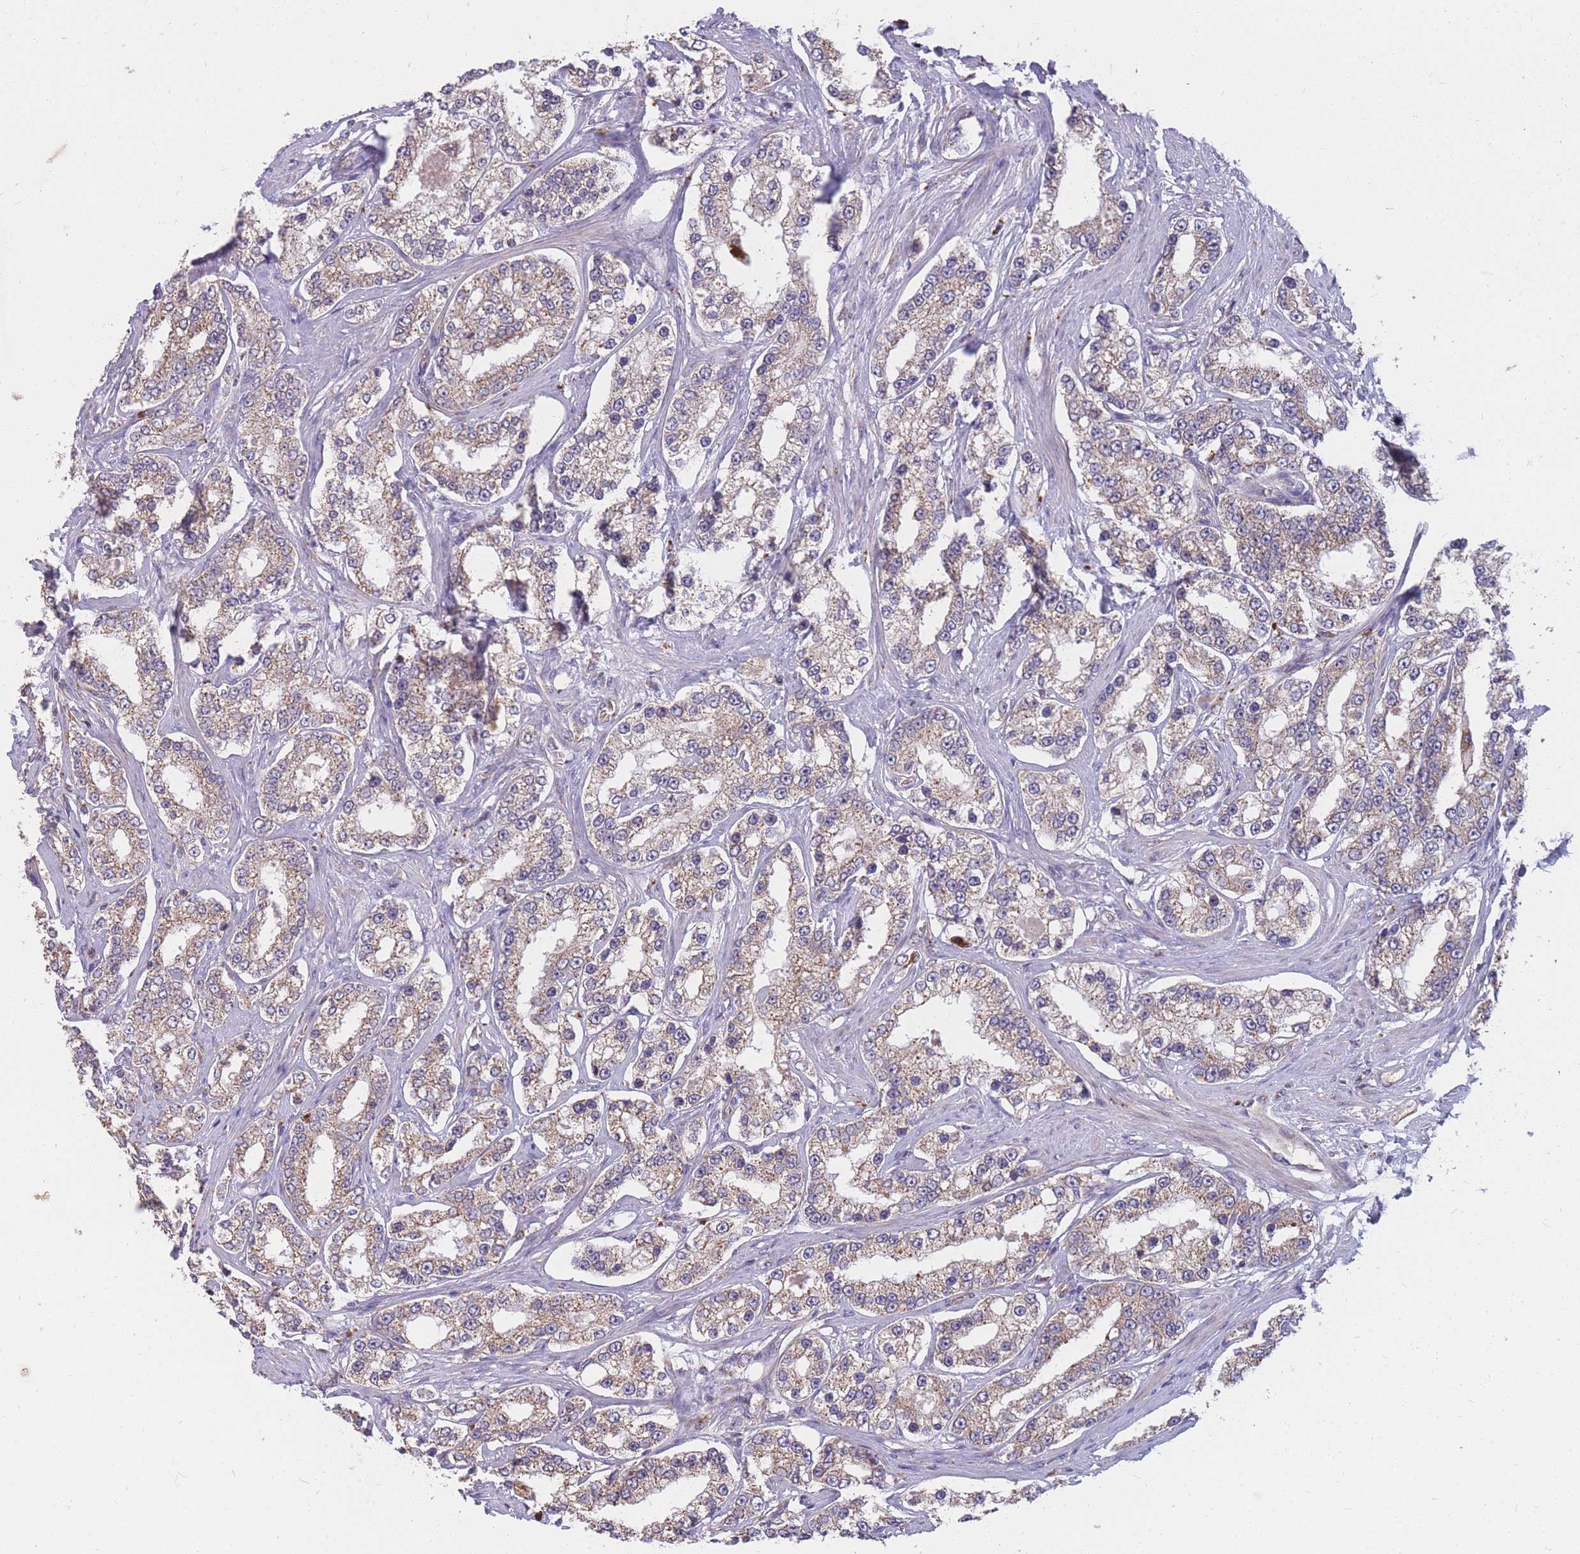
{"staining": {"intensity": "weak", "quantity": "<25%", "location": "cytoplasmic/membranous"}, "tissue": "prostate cancer", "cell_type": "Tumor cells", "image_type": "cancer", "snomed": [{"axis": "morphology", "description": "Normal tissue, NOS"}, {"axis": "morphology", "description": "Adenocarcinoma, High grade"}, {"axis": "topography", "description": "Prostate"}], "caption": "DAB (3,3'-diaminobenzidine) immunohistochemical staining of high-grade adenocarcinoma (prostate) displays no significant positivity in tumor cells. The staining is performed using DAB (3,3'-diaminobenzidine) brown chromogen with nuclei counter-stained in using hematoxylin.", "gene": "PTPMT1", "patient": {"sex": "male", "age": 83}}